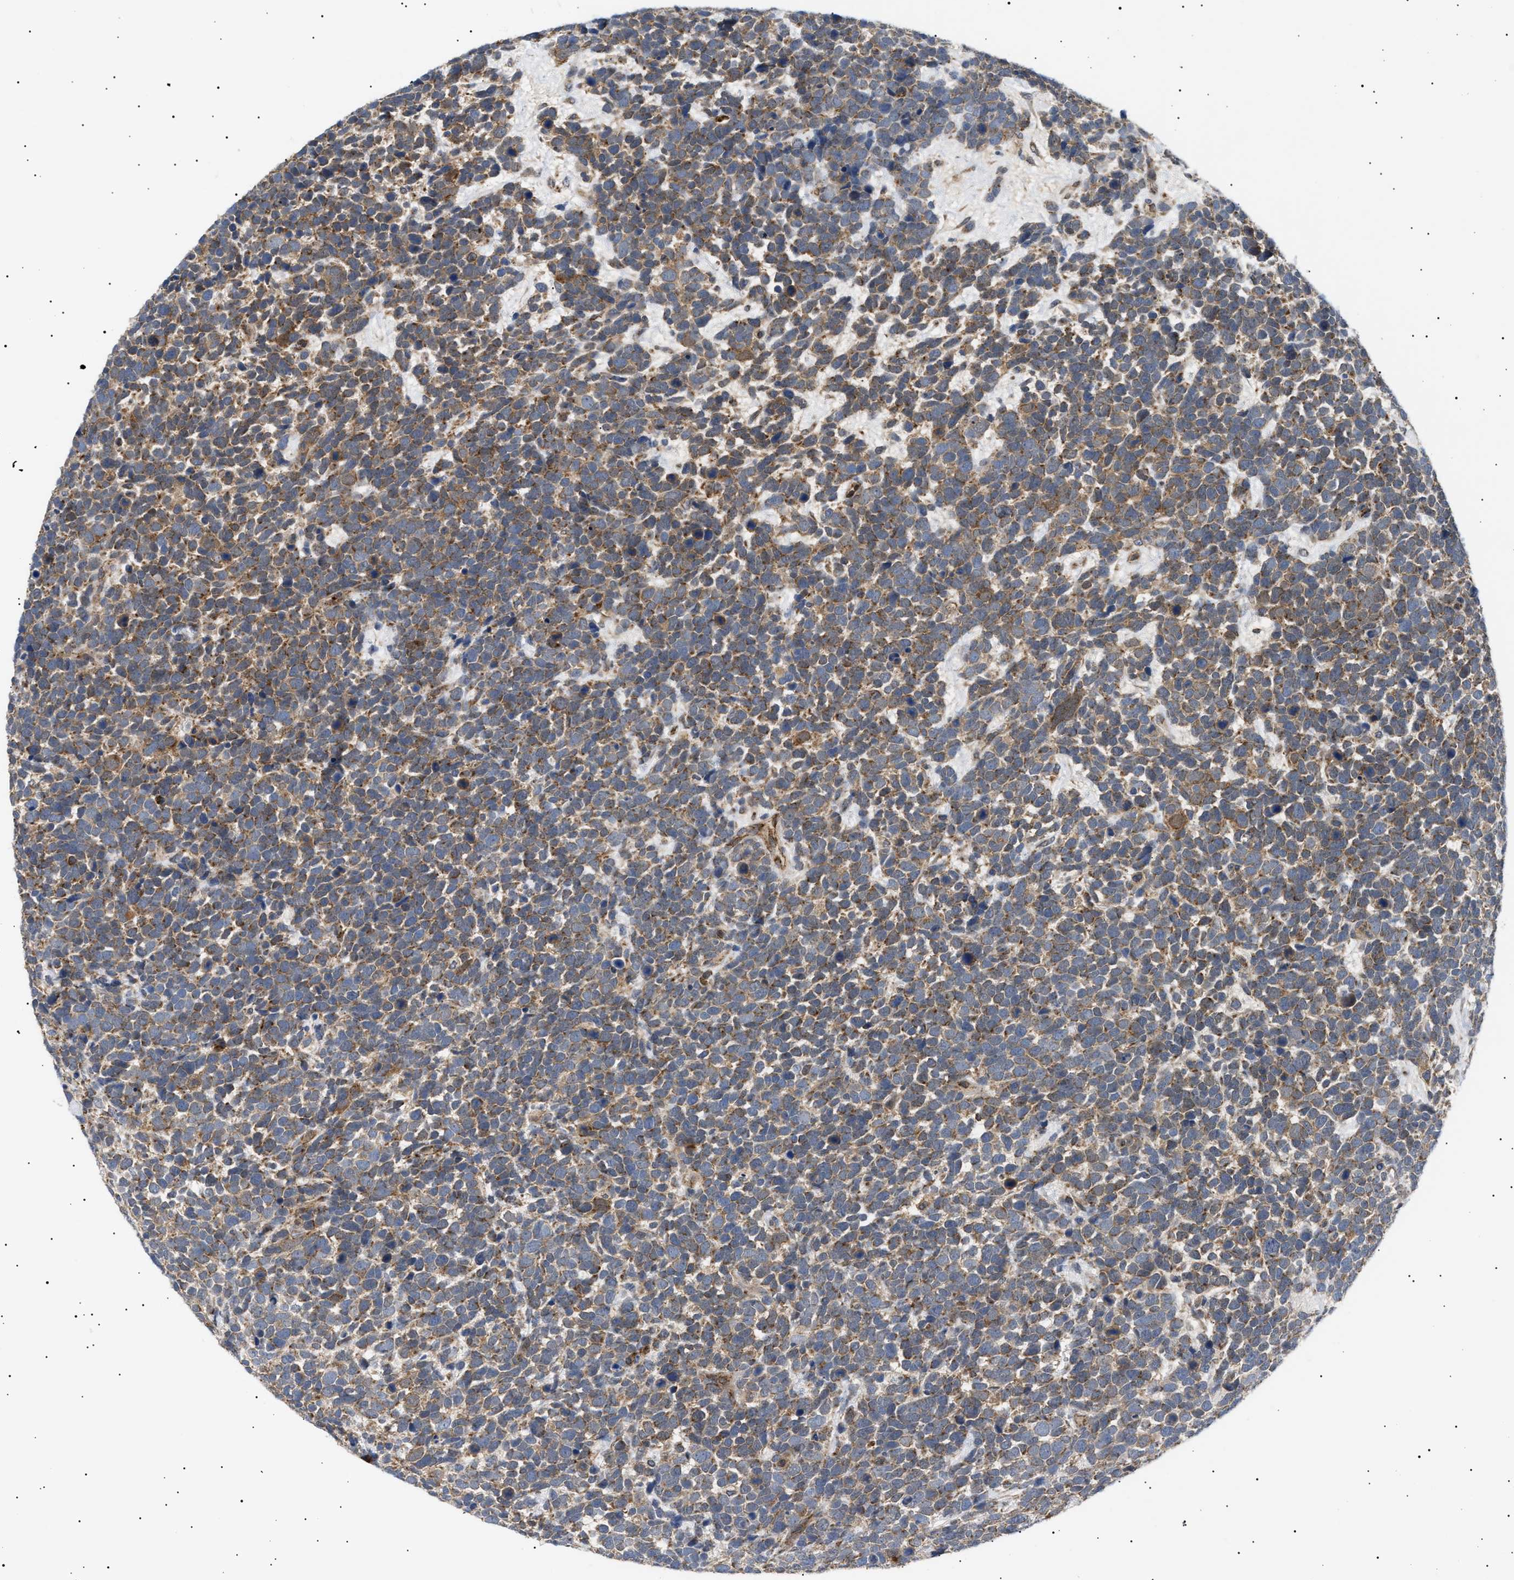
{"staining": {"intensity": "moderate", "quantity": ">75%", "location": "cytoplasmic/membranous"}, "tissue": "urothelial cancer", "cell_type": "Tumor cells", "image_type": "cancer", "snomed": [{"axis": "morphology", "description": "Urothelial carcinoma, High grade"}, {"axis": "topography", "description": "Urinary bladder"}], "caption": "There is medium levels of moderate cytoplasmic/membranous positivity in tumor cells of high-grade urothelial carcinoma, as demonstrated by immunohistochemical staining (brown color).", "gene": "SIRT5", "patient": {"sex": "female", "age": 82}}